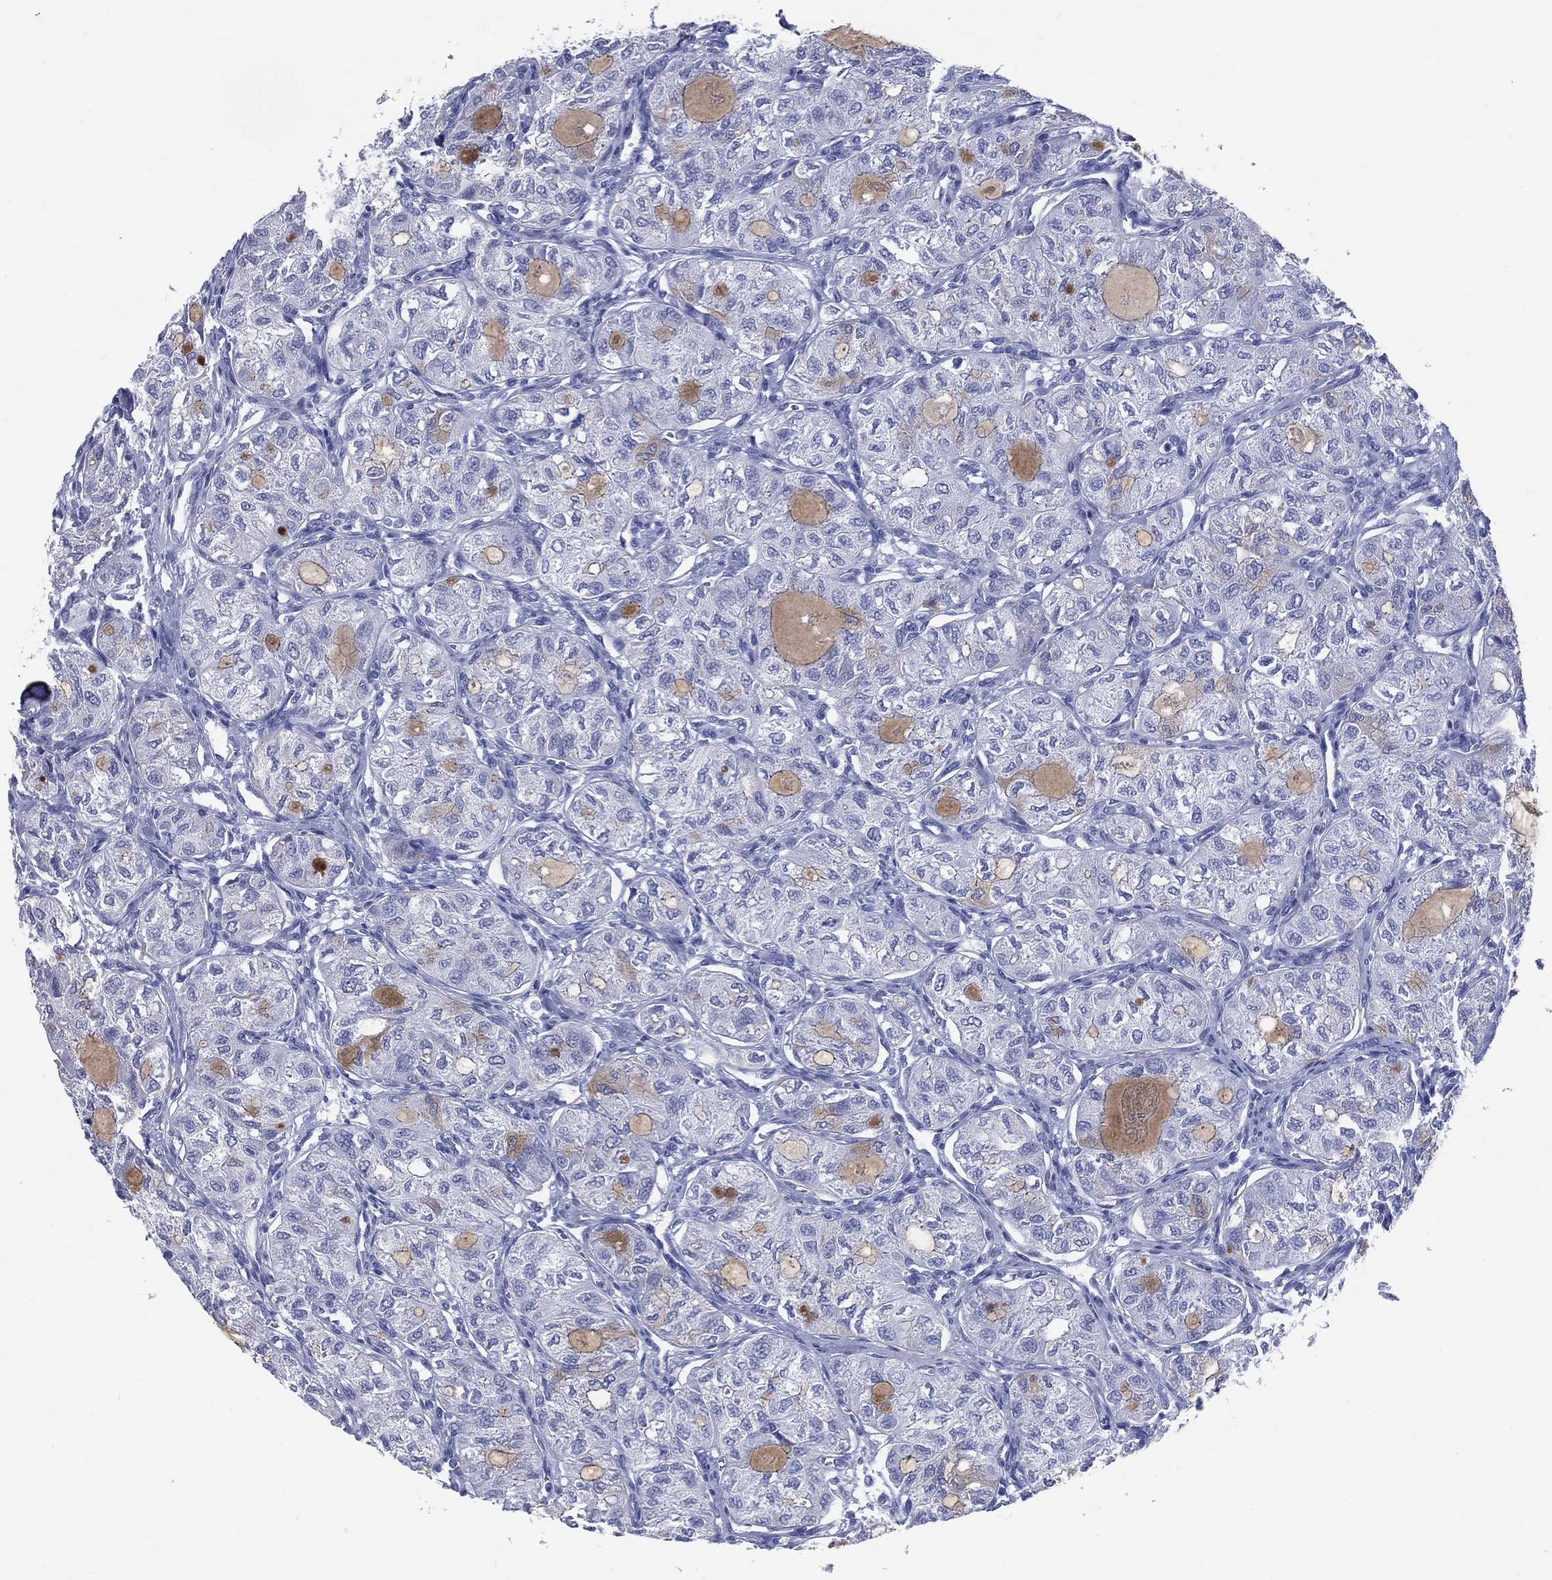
{"staining": {"intensity": "negative", "quantity": "none", "location": "none"}, "tissue": "thyroid cancer", "cell_type": "Tumor cells", "image_type": "cancer", "snomed": [{"axis": "morphology", "description": "Follicular adenoma carcinoma, NOS"}, {"axis": "topography", "description": "Thyroid gland"}], "caption": "An image of thyroid cancer (follicular adenoma carcinoma) stained for a protein shows no brown staining in tumor cells.", "gene": "SYP", "patient": {"sex": "male", "age": 75}}